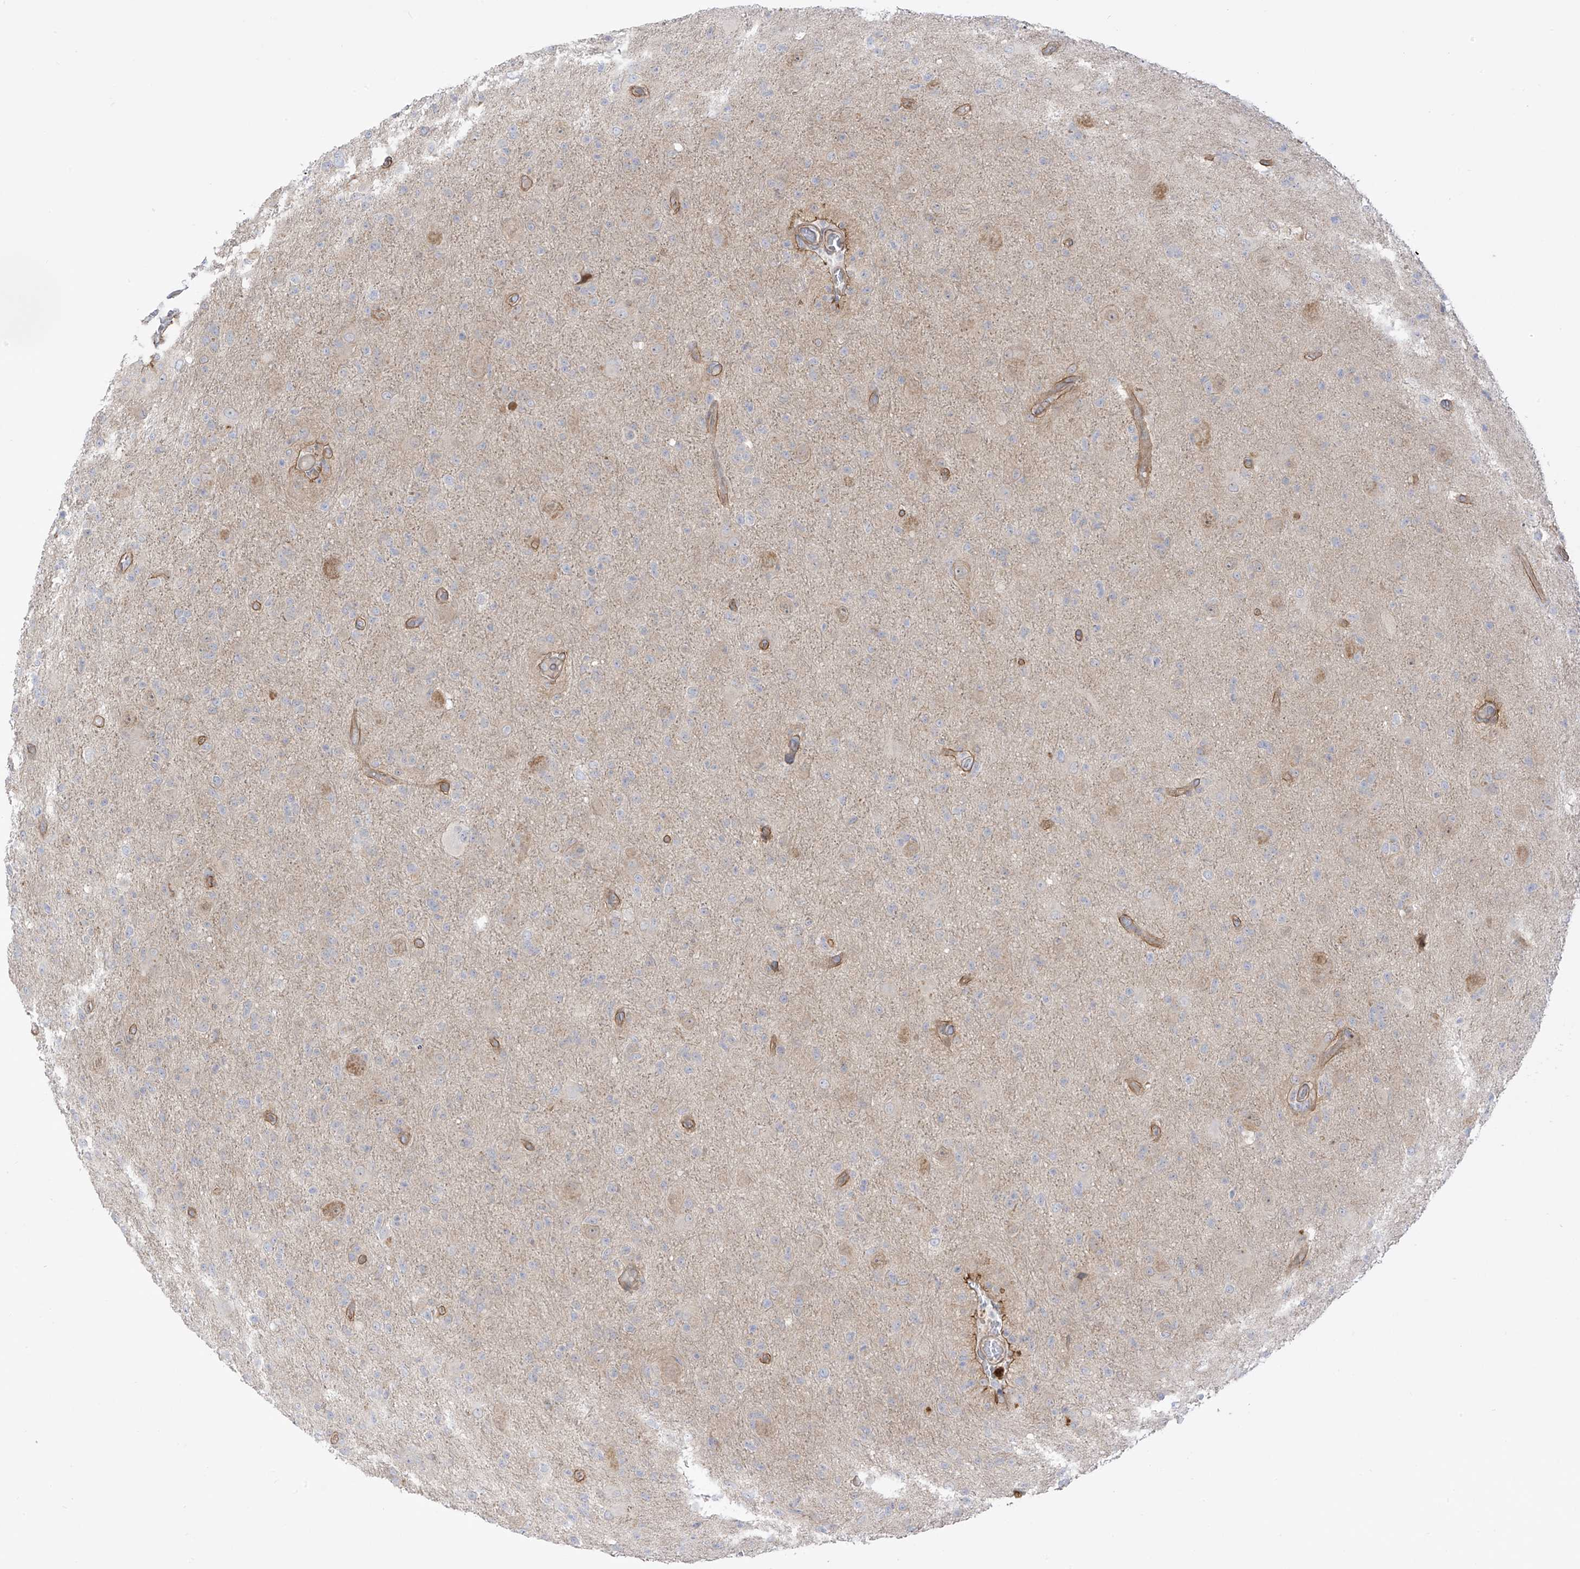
{"staining": {"intensity": "negative", "quantity": "none", "location": "none"}, "tissue": "glioma", "cell_type": "Tumor cells", "image_type": "cancer", "snomed": [{"axis": "morphology", "description": "Glioma, malignant, High grade"}, {"axis": "topography", "description": "Brain"}], "caption": "IHC of malignant glioma (high-grade) exhibits no expression in tumor cells.", "gene": "EIPR1", "patient": {"sex": "female", "age": 57}}